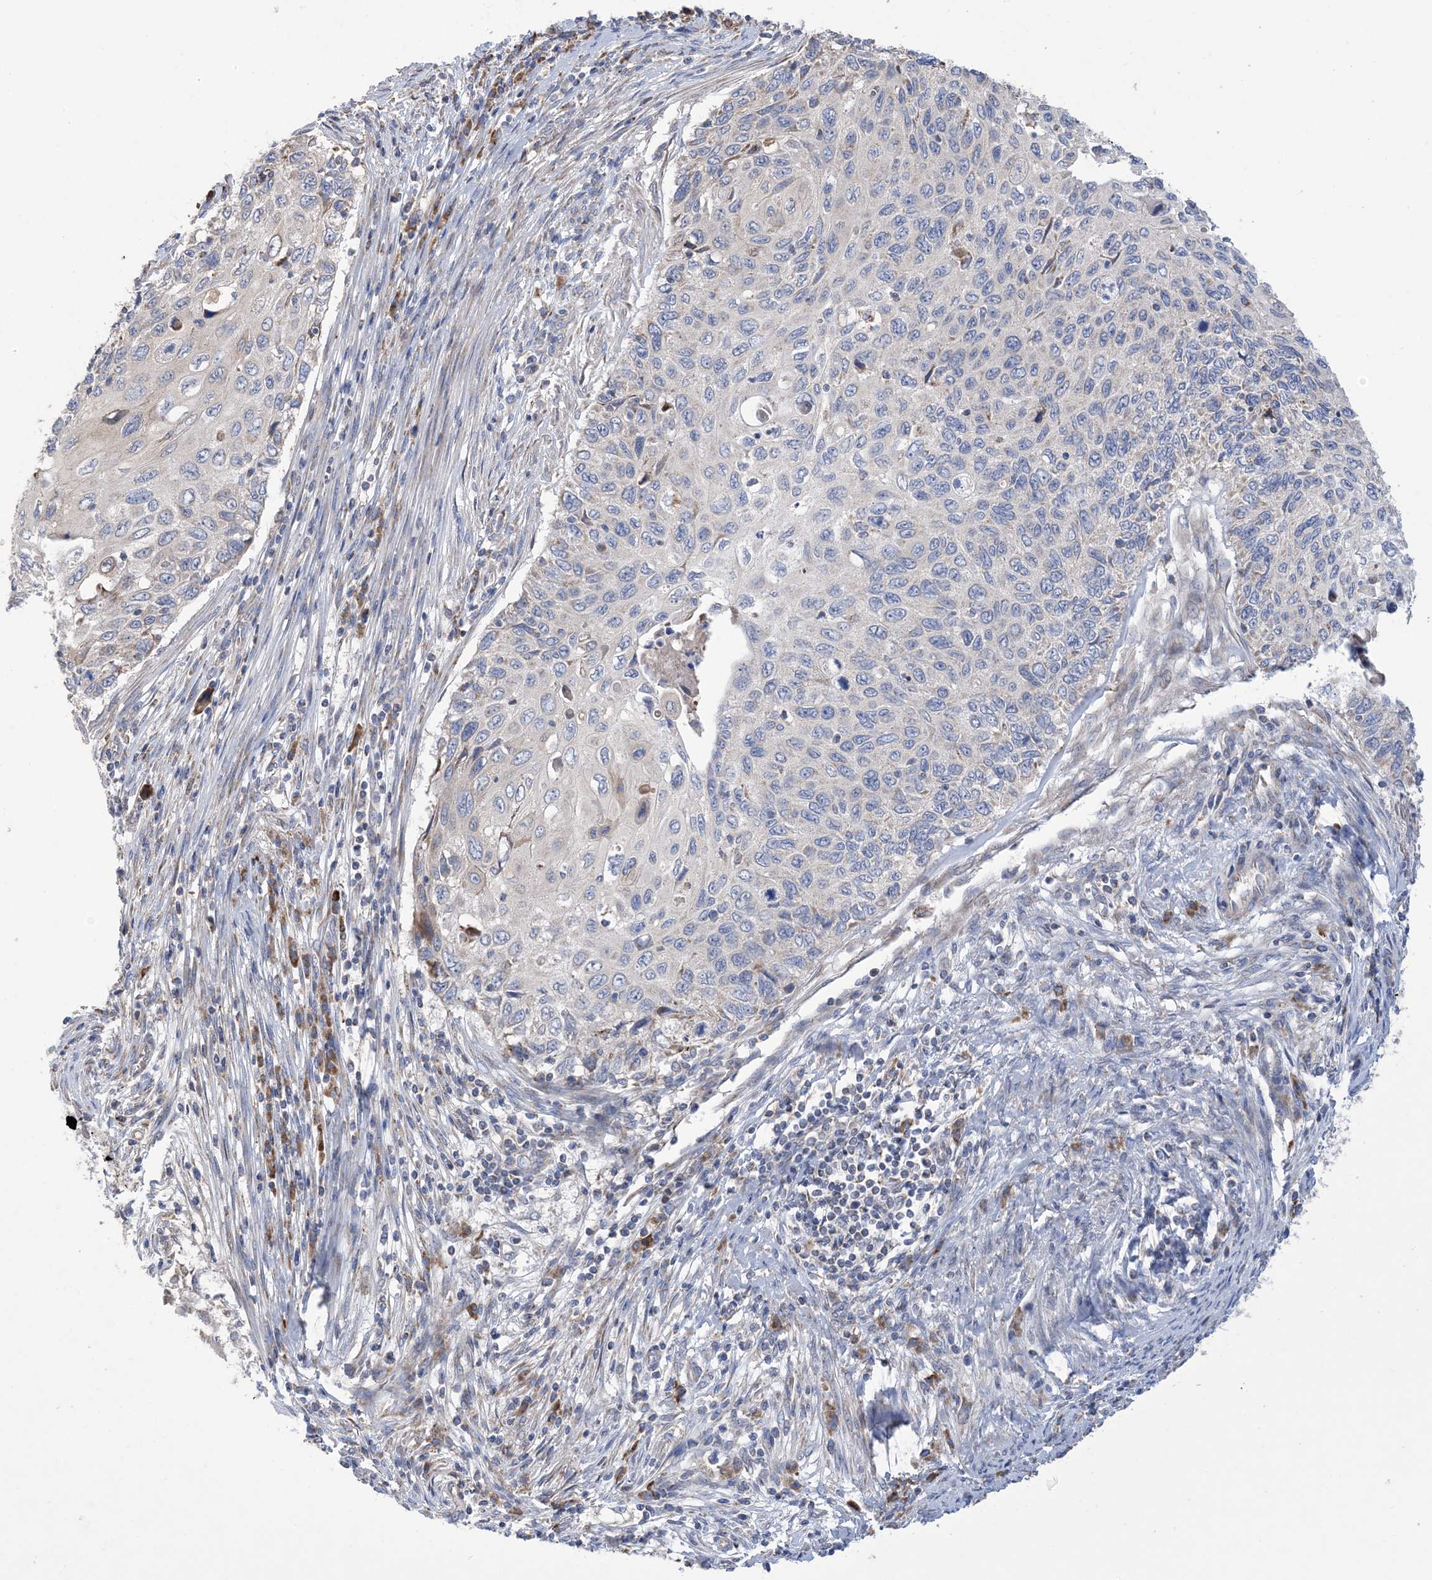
{"staining": {"intensity": "negative", "quantity": "none", "location": "none"}, "tissue": "cervical cancer", "cell_type": "Tumor cells", "image_type": "cancer", "snomed": [{"axis": "morphology", "description": "Squamous cell carcinoma, NOS"}, {"axis": "topography", "description": "Cervix"}], "caption": "A high-resolution photomicrograph shows IHC staining of cervical cancer (squamous cell carcinoma), which exhibits no significant expression in tumor cells.", "gene": "CLEC16A", "patient": {"sex": "female", "age": 70}}